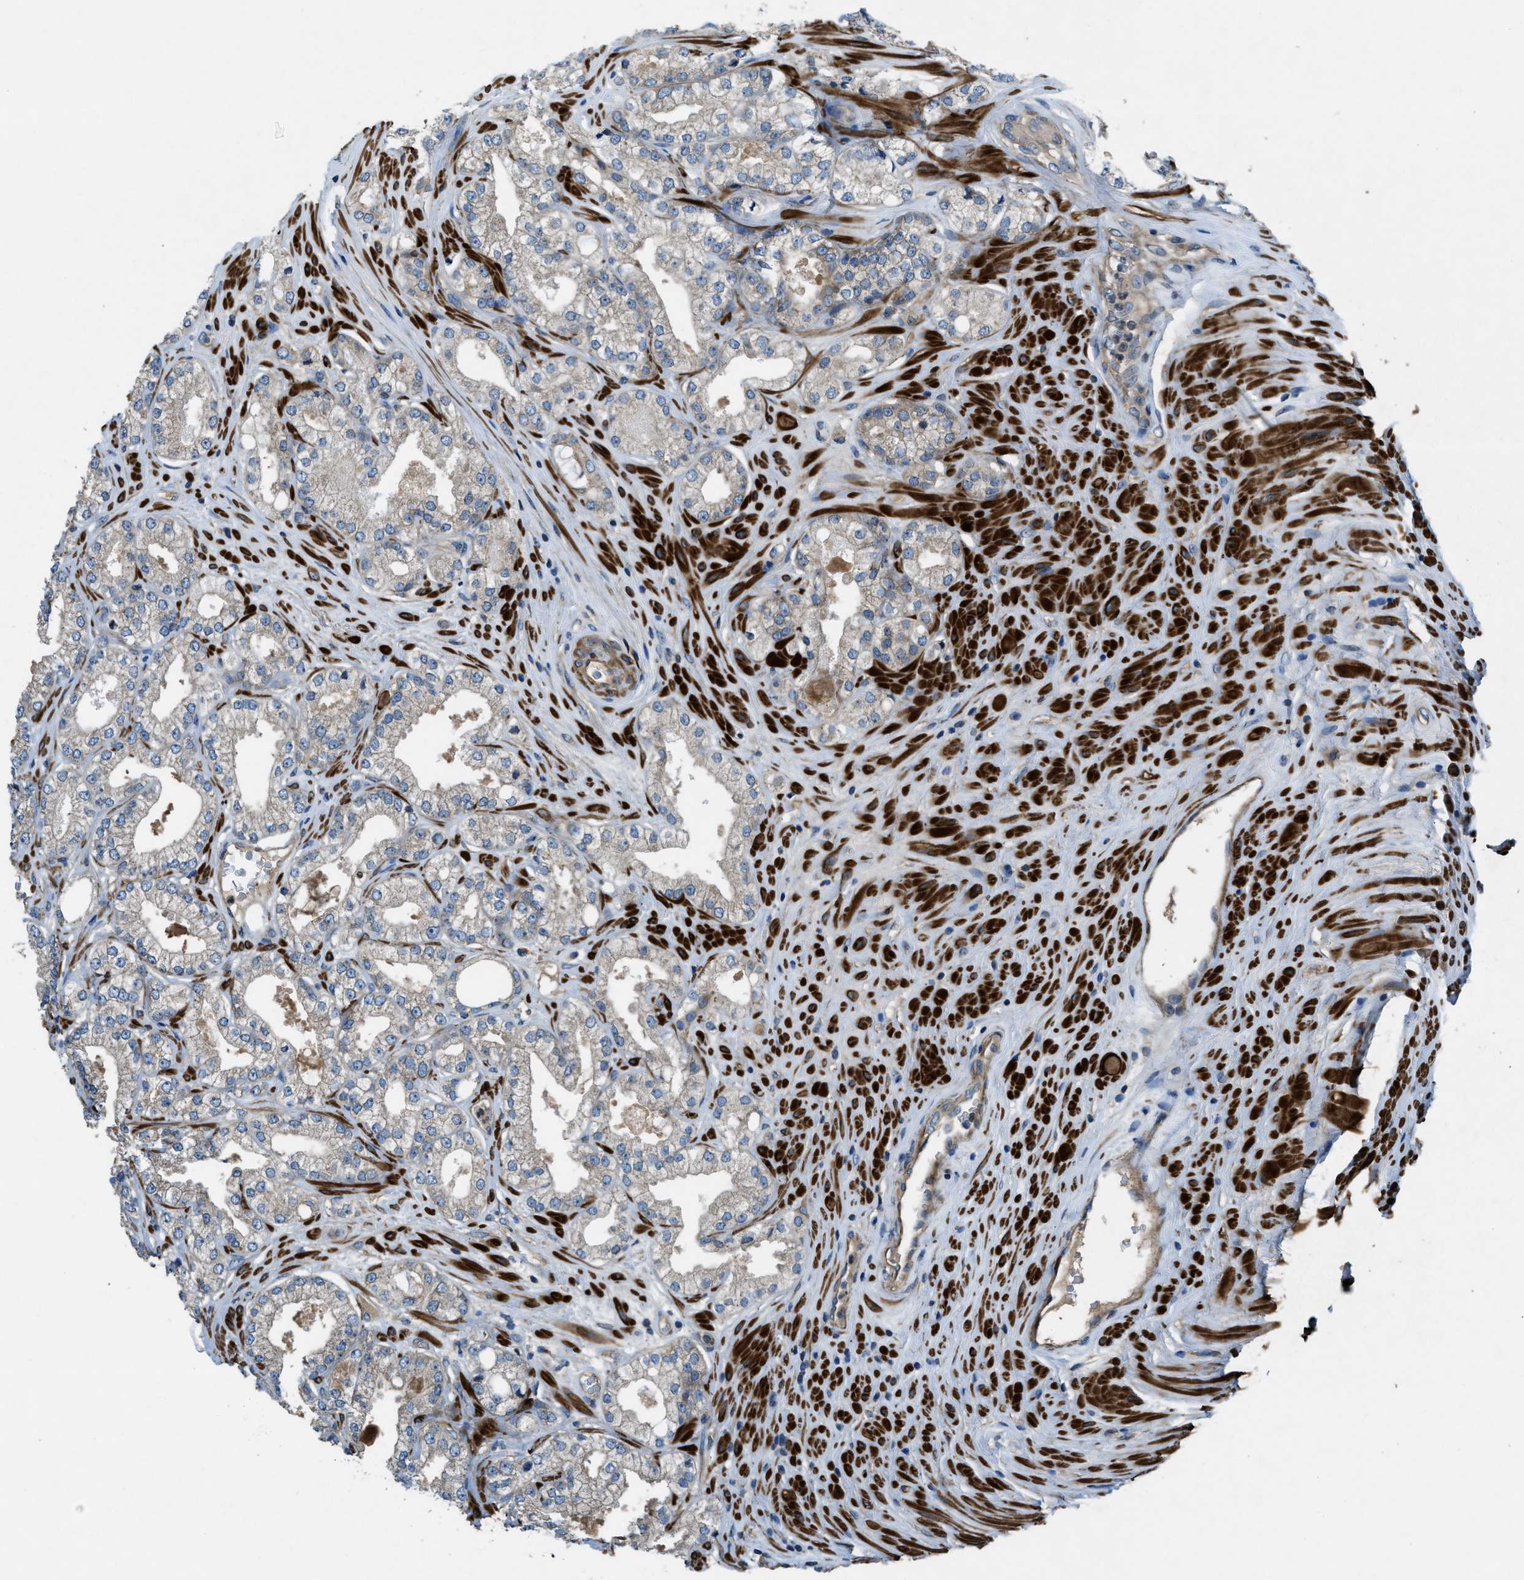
{"staining": {"intensity": "weak", "quantity": ">75%", "location": "cytoplasmic/membranous"}, "tissue": "prostate cancer", "cell_type": "Tumor cells", "image_type": "cancer", "snomed": [{"axis": "morphology", "description": "Adenocarcinoma, High grade"}, {"axis": "topography", "description": "Prostate"}], "caption": "IHC histopathology image of human adenocarcinoma (high-grade) (prostate) stained for a protein (brown), which shows low levels of weak cytoplasmic/membranous positivity in approximately >75% of tumor cells.", "gene": "VEZT", "patient": {"sex": "male", "age": 71}}